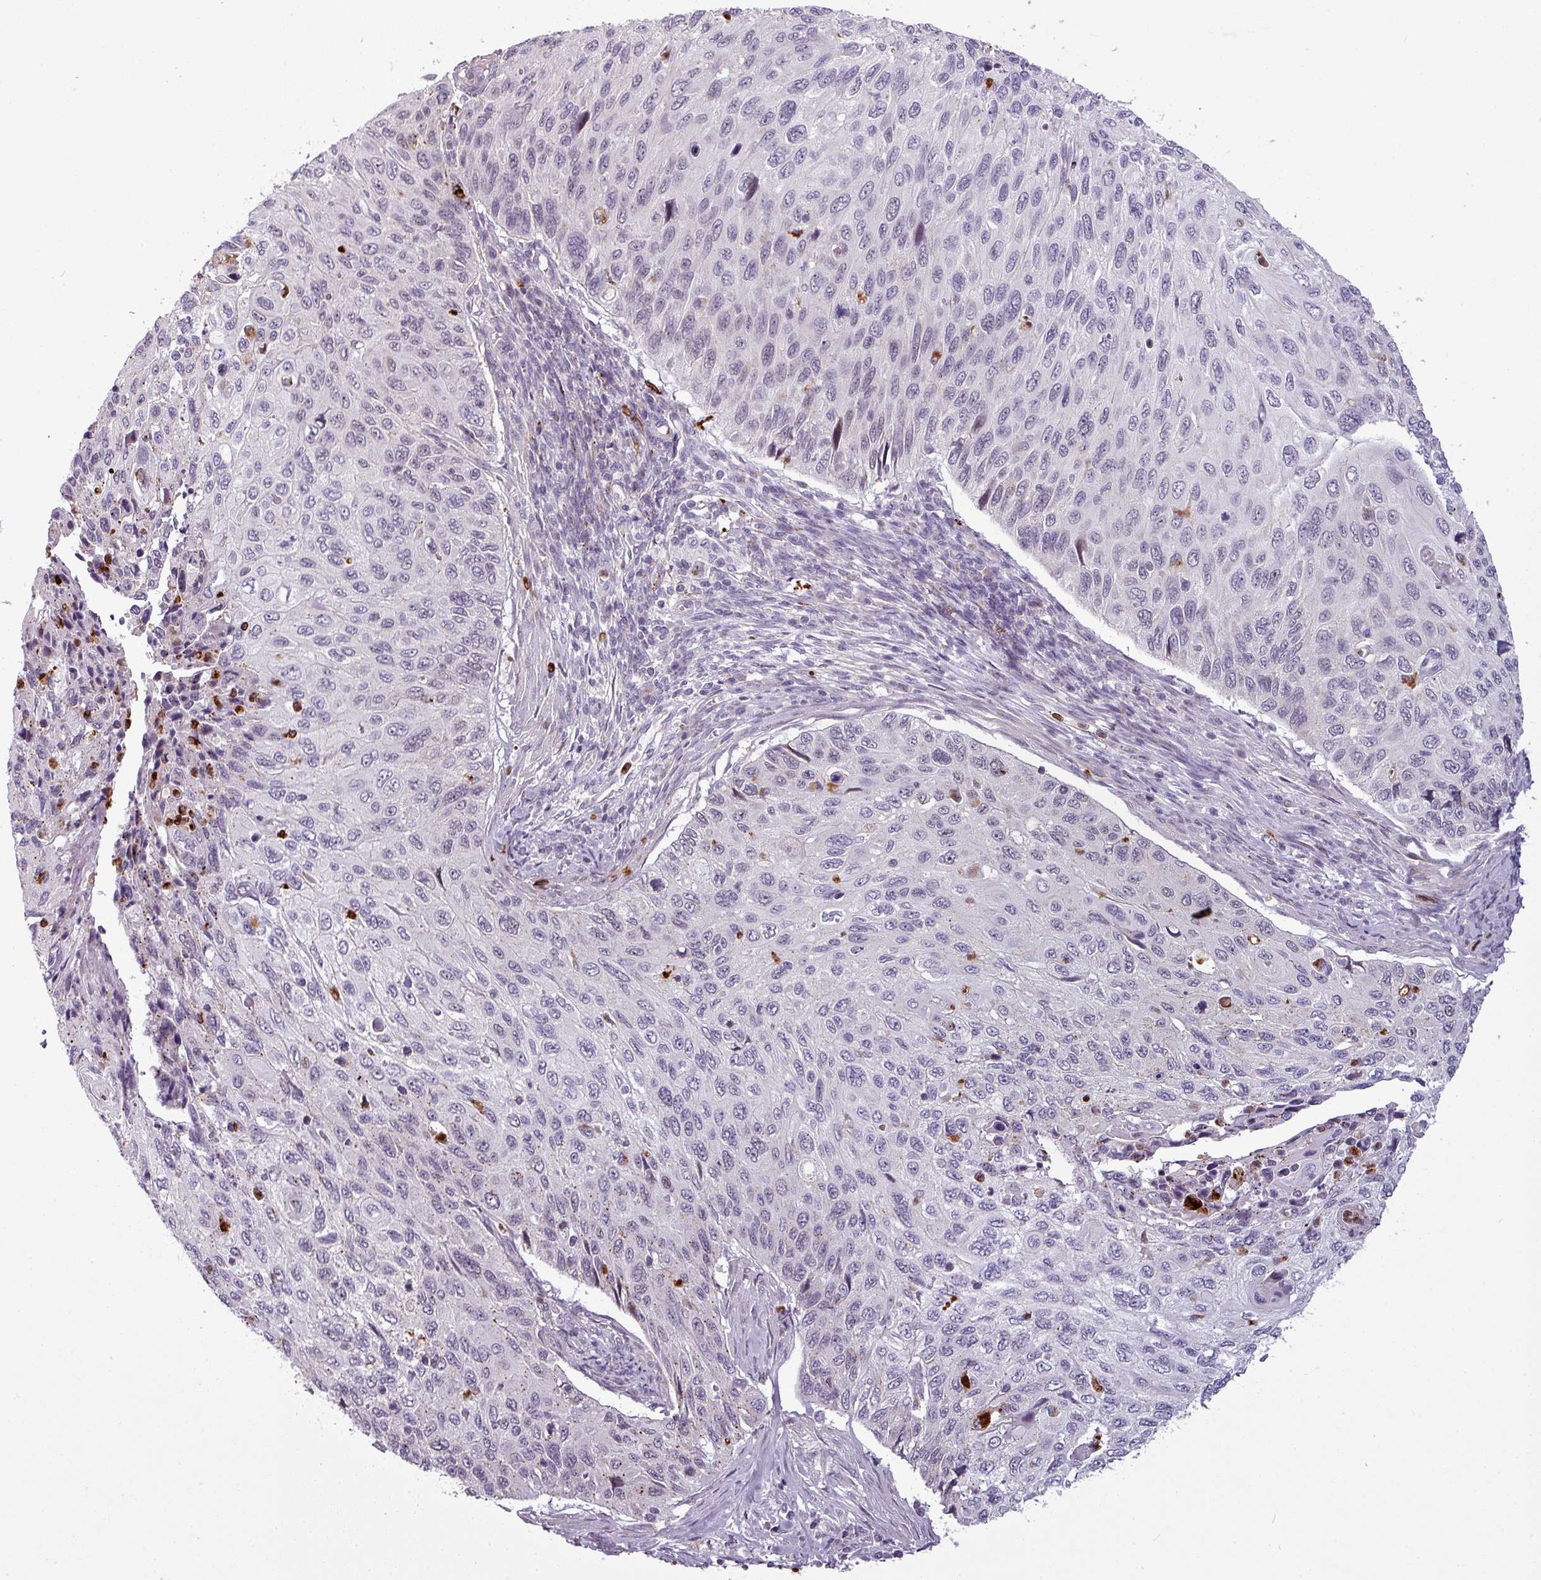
{"staining": {"intensity": "negative", "quantity": "none", "location": "none"}, "tissue": "cervical cancer", "cell_type": "Tumor cells", "image_type": "cancer", "snomed": [{"axis": "morphology", "description": "Squamous cell carcinoma, NOS"}, {"axis": "topography", "description": "Cervix"}], "caption": "Protein analysis of cervical cancer shows no significant positivity in tumor cells.", "gene": "TMEFF1", "patient": {"sex": "female", "age": 70}}